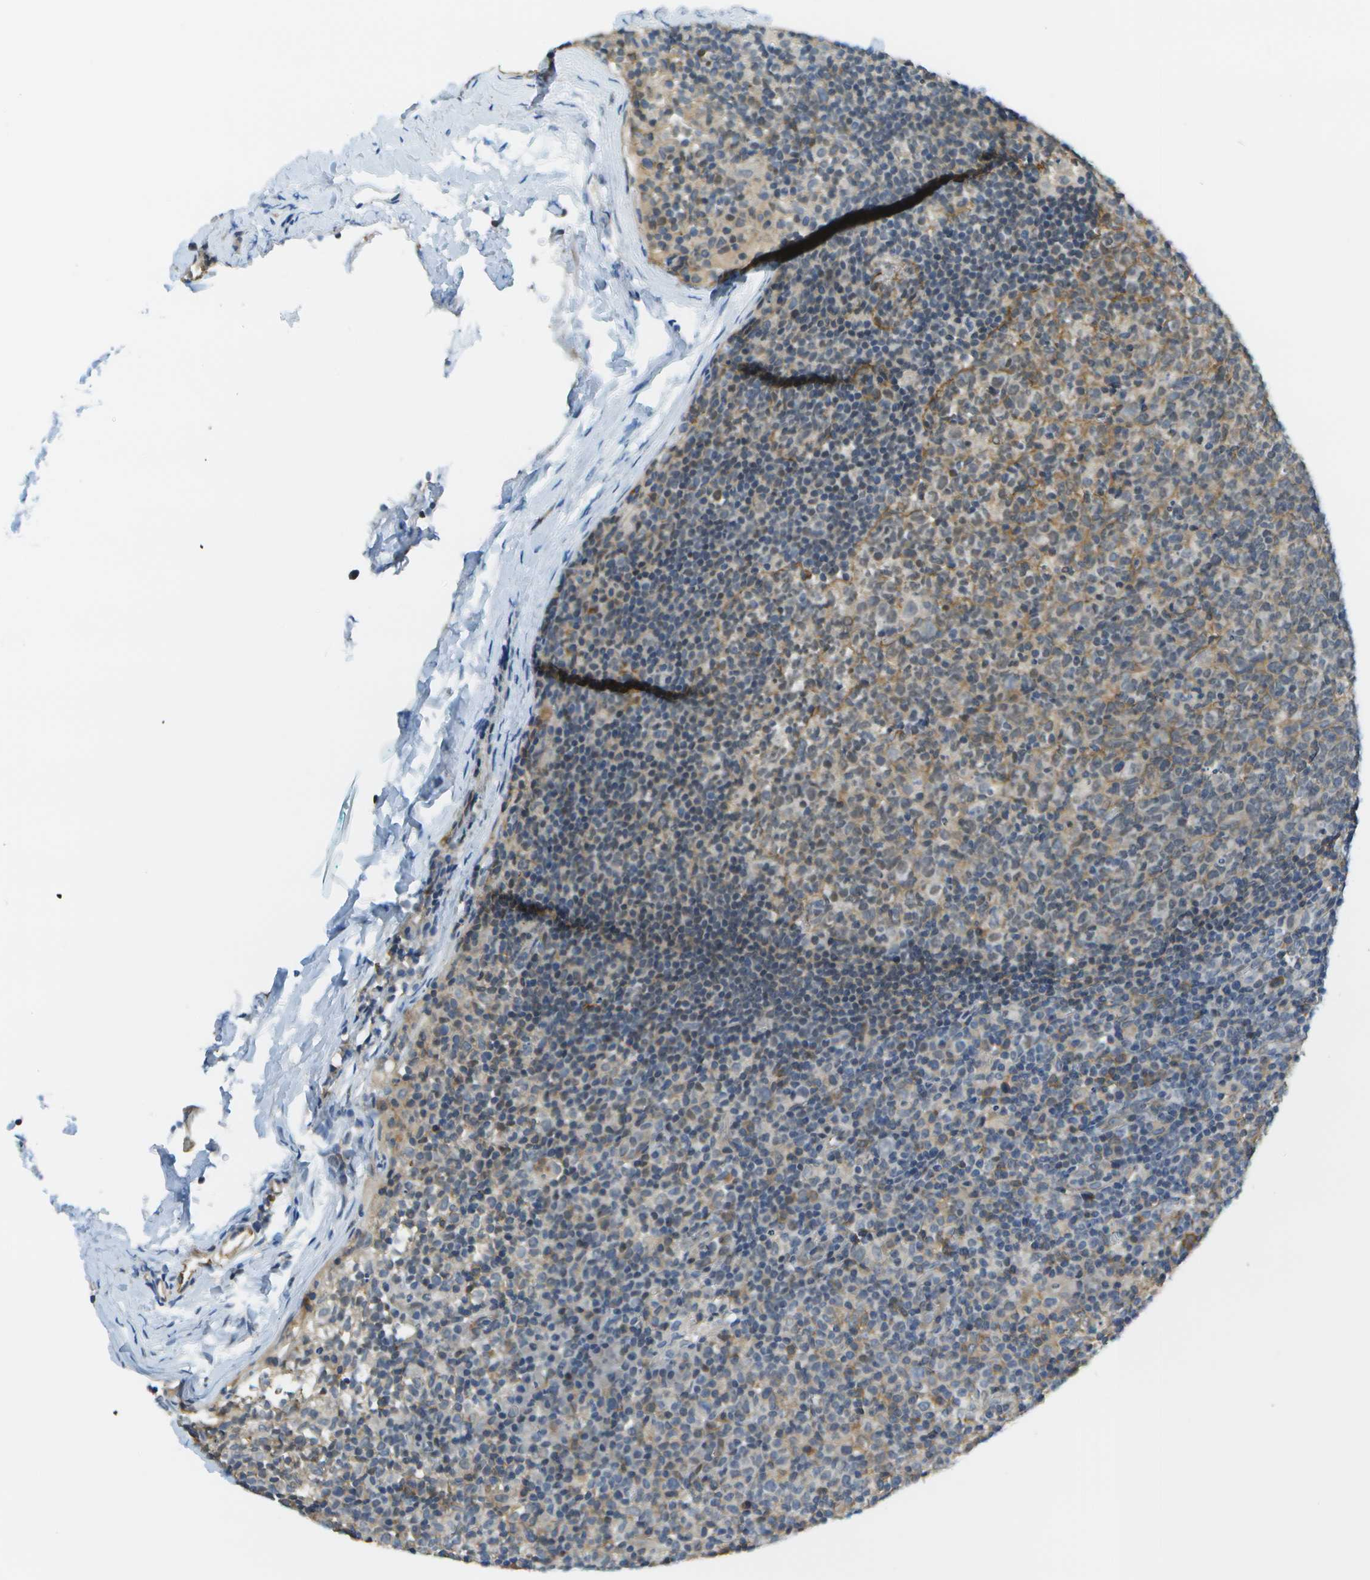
{"staining": {"intensity": "weak", "quantity": "<25%", "location": "cytoplasmic/membranous"}, "tissue": "lymph node", "cell_type": "Germinal center cells", "image_type": "normal", "snomed": [{"axis": "morphology", "description": "Normal tissue, NOS"}, {"axis": "morphology", "description": "Inflammation, NOS"}, {"axis": "topography", "description": "Lymph node"}], "caption": "An immunohistochemistry (IHC) photomicrograph of normal lymph node is shown. There is no staining in germinal center cells of lymph node.", "gene": "KIAA0040", "patient": {"sex": "male", "age": 55}}